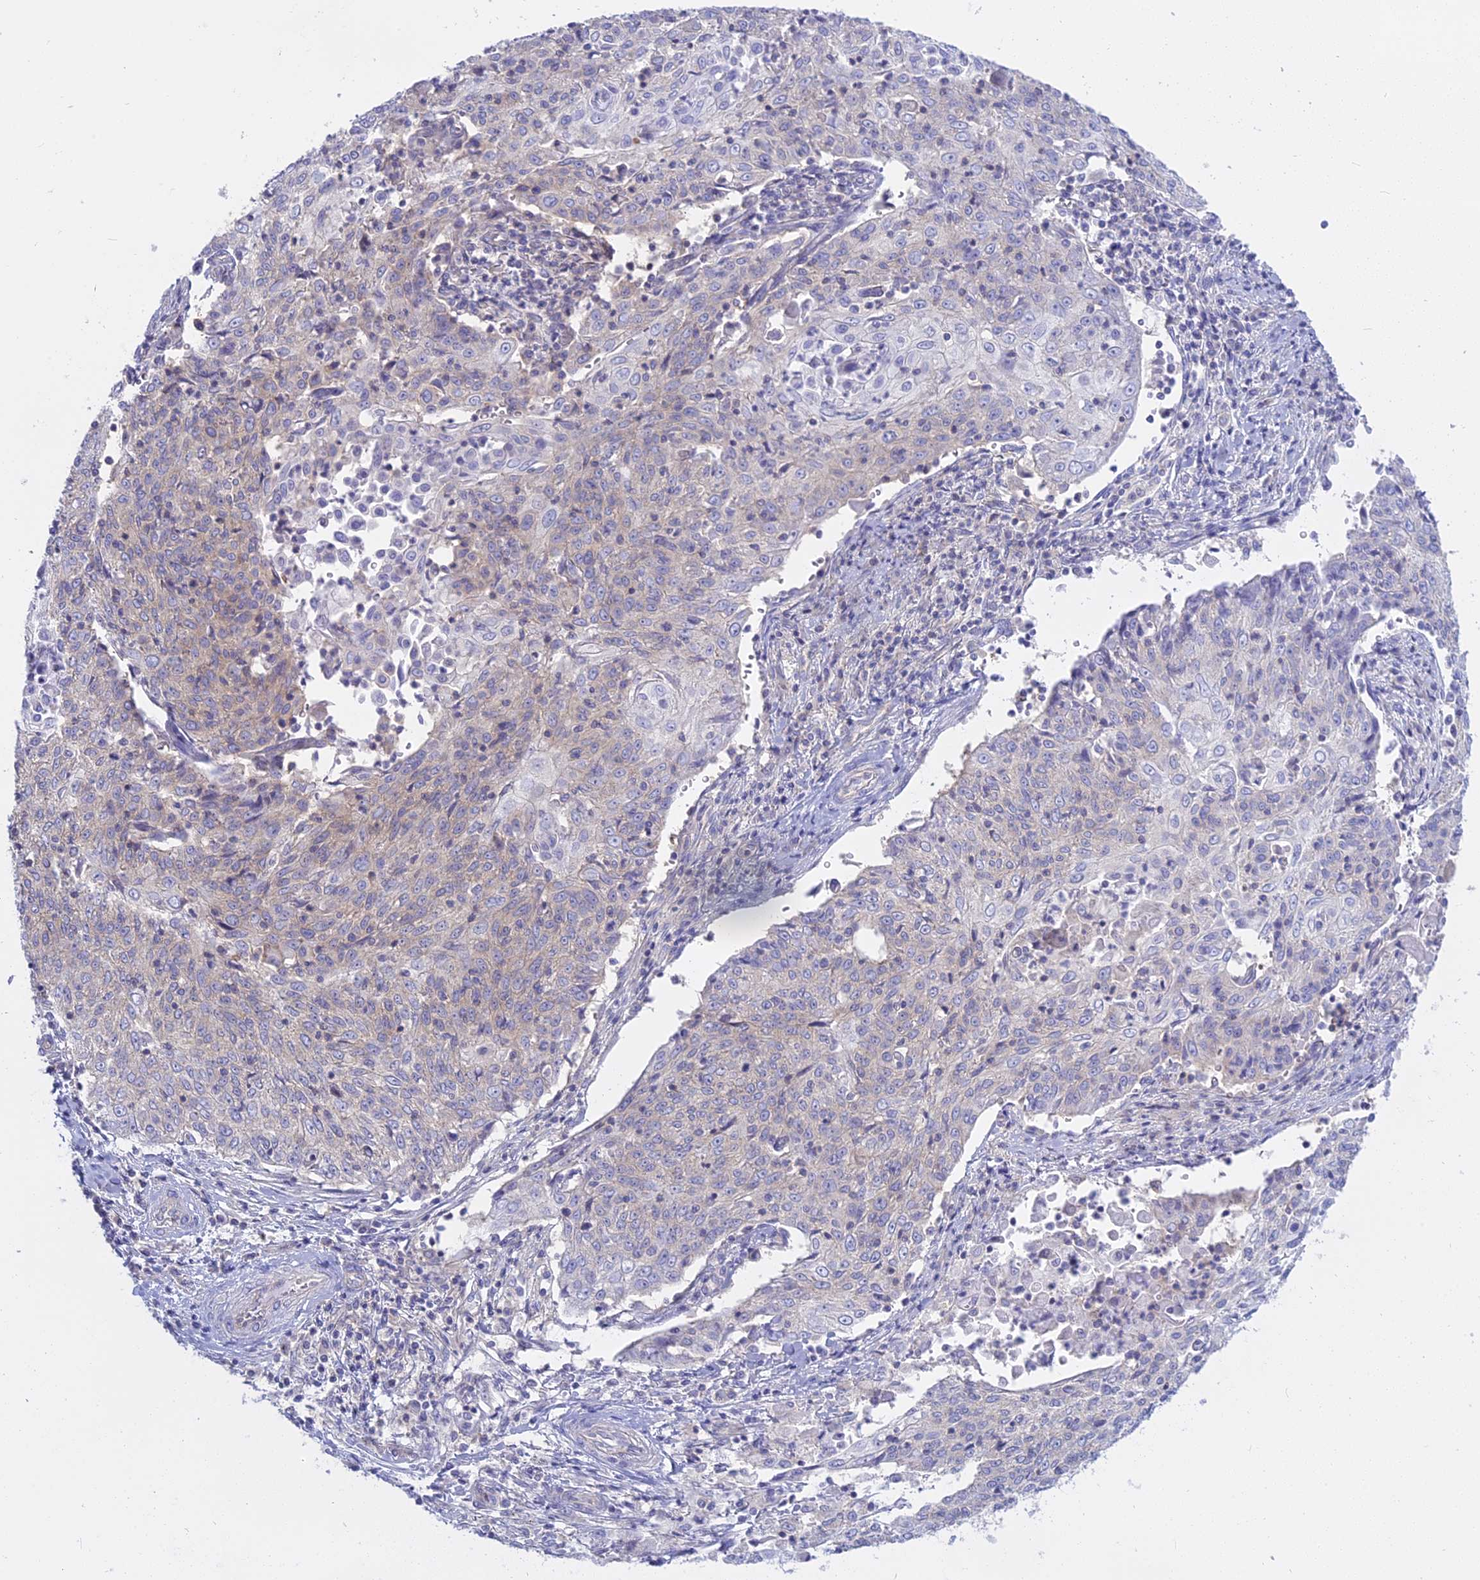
{"staining": {"intensity": "weak", "quantity": "<25%", "location": "cytoplasmic/membranous"}, "tissue": "cervical cancer", "cell_type": "Tumor cells", "image_type": "cancer", "snomed": [{"axis": "morphology", "description": "Squamous cell carcinoma, NOS"}, {"axis": "topography", "description": "Cervix"}], "caption": "A high-resolution micrograph shows immunohistochemistry staining of cervical cancer (squamous cell carcinoma), which demonstrates no significant positivity in tumor cells.", "gene": "AHCYL1", "patient": {"sex": "female", "age": 48}}